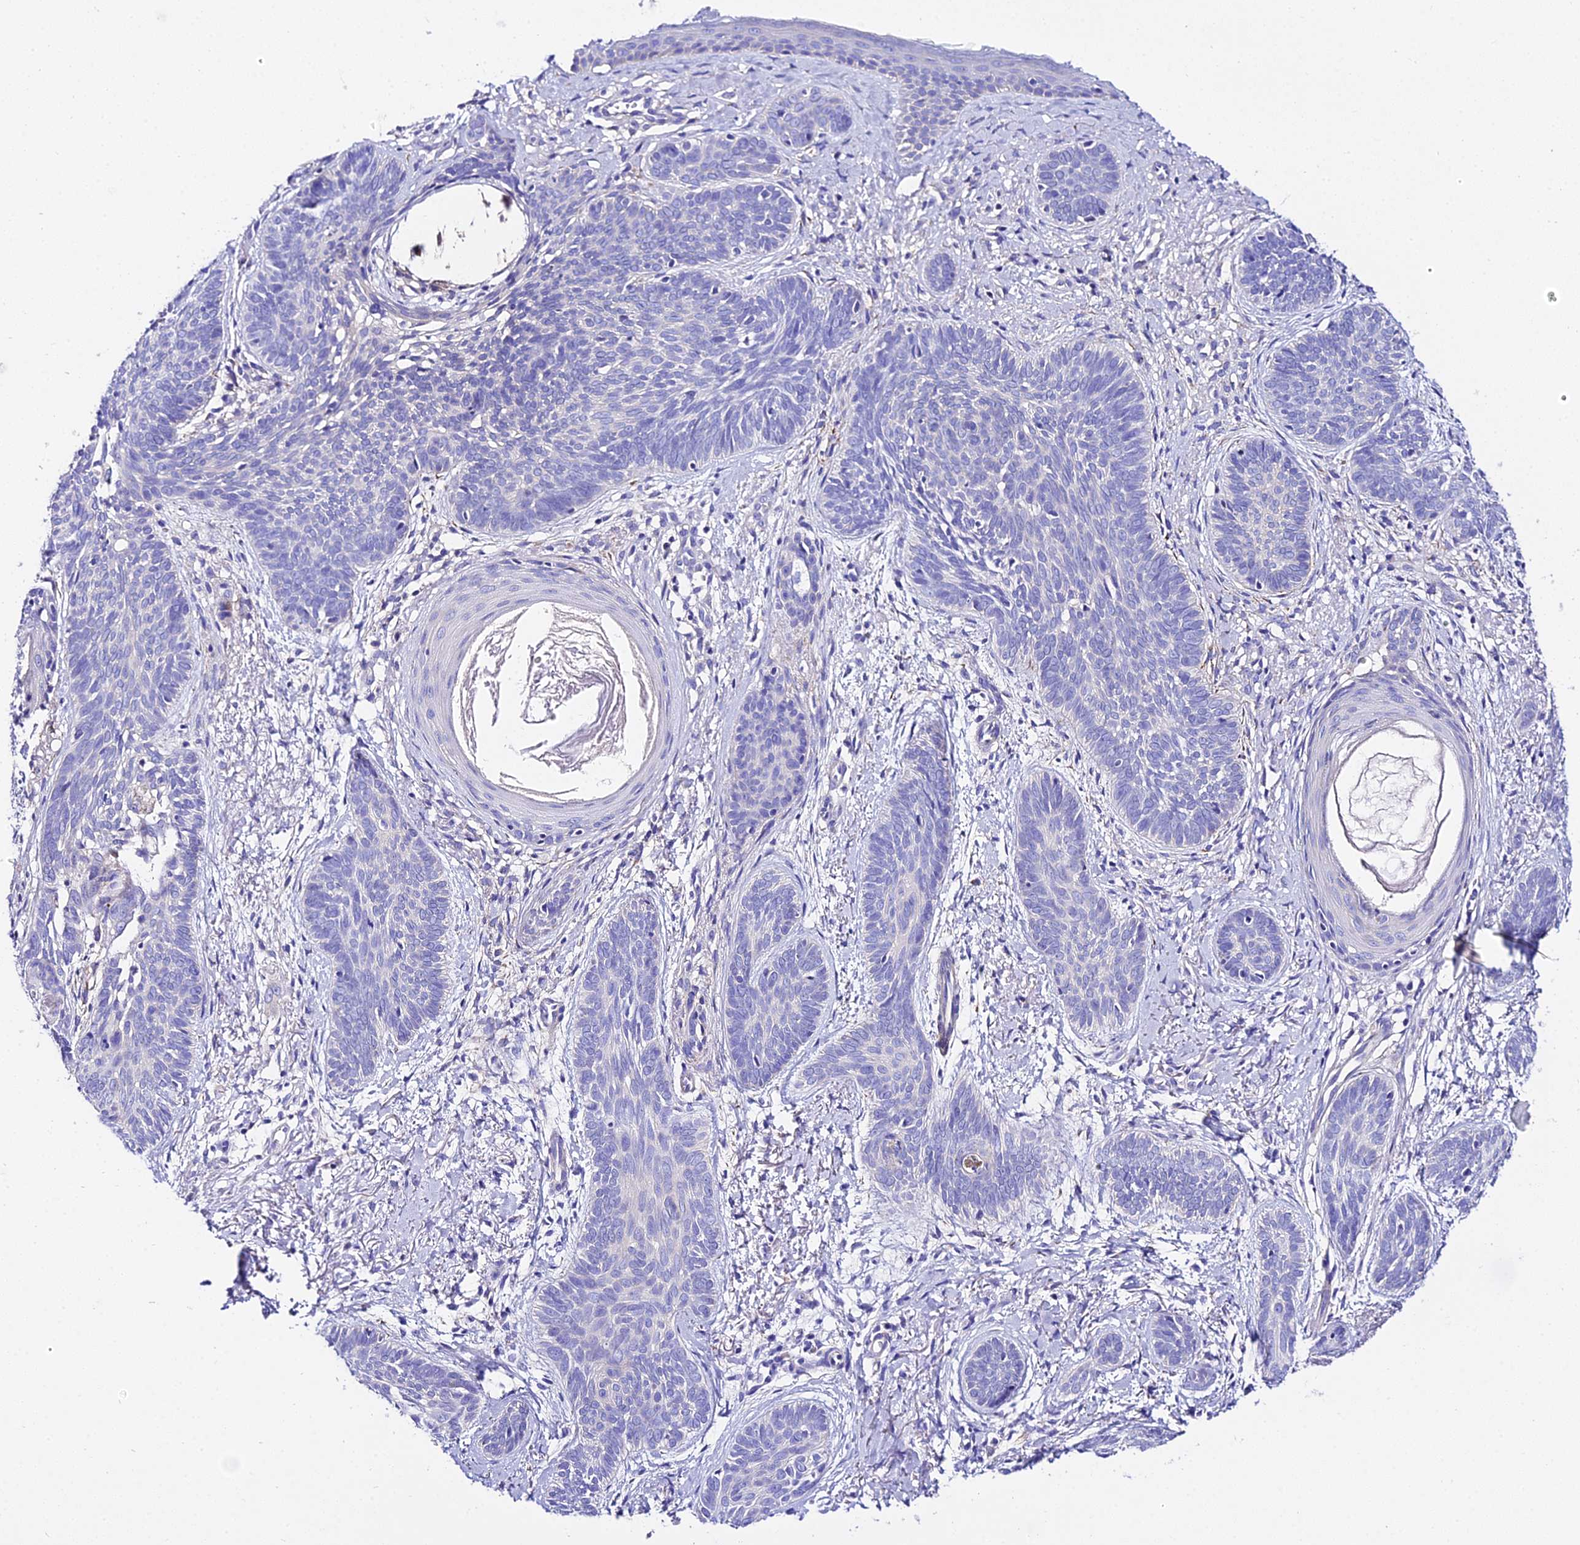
{"staining": {"intensity": "negative", "quantity": "none", "location": "none"}, "tissue": "skin cancer", "cell_type": "Tumor cells", "image_type": "cancer", "snomed": [{"axis": "morphology", "description": "Basal cell carcinoma"}, {"axis": "topography", "description": "Skin"}], "caption": "Tumor cells show no significant protein positivity in skin basal cell carcinoma.", "gene": "TMEM117", "patient": {"sex": "female", "age": 81}}